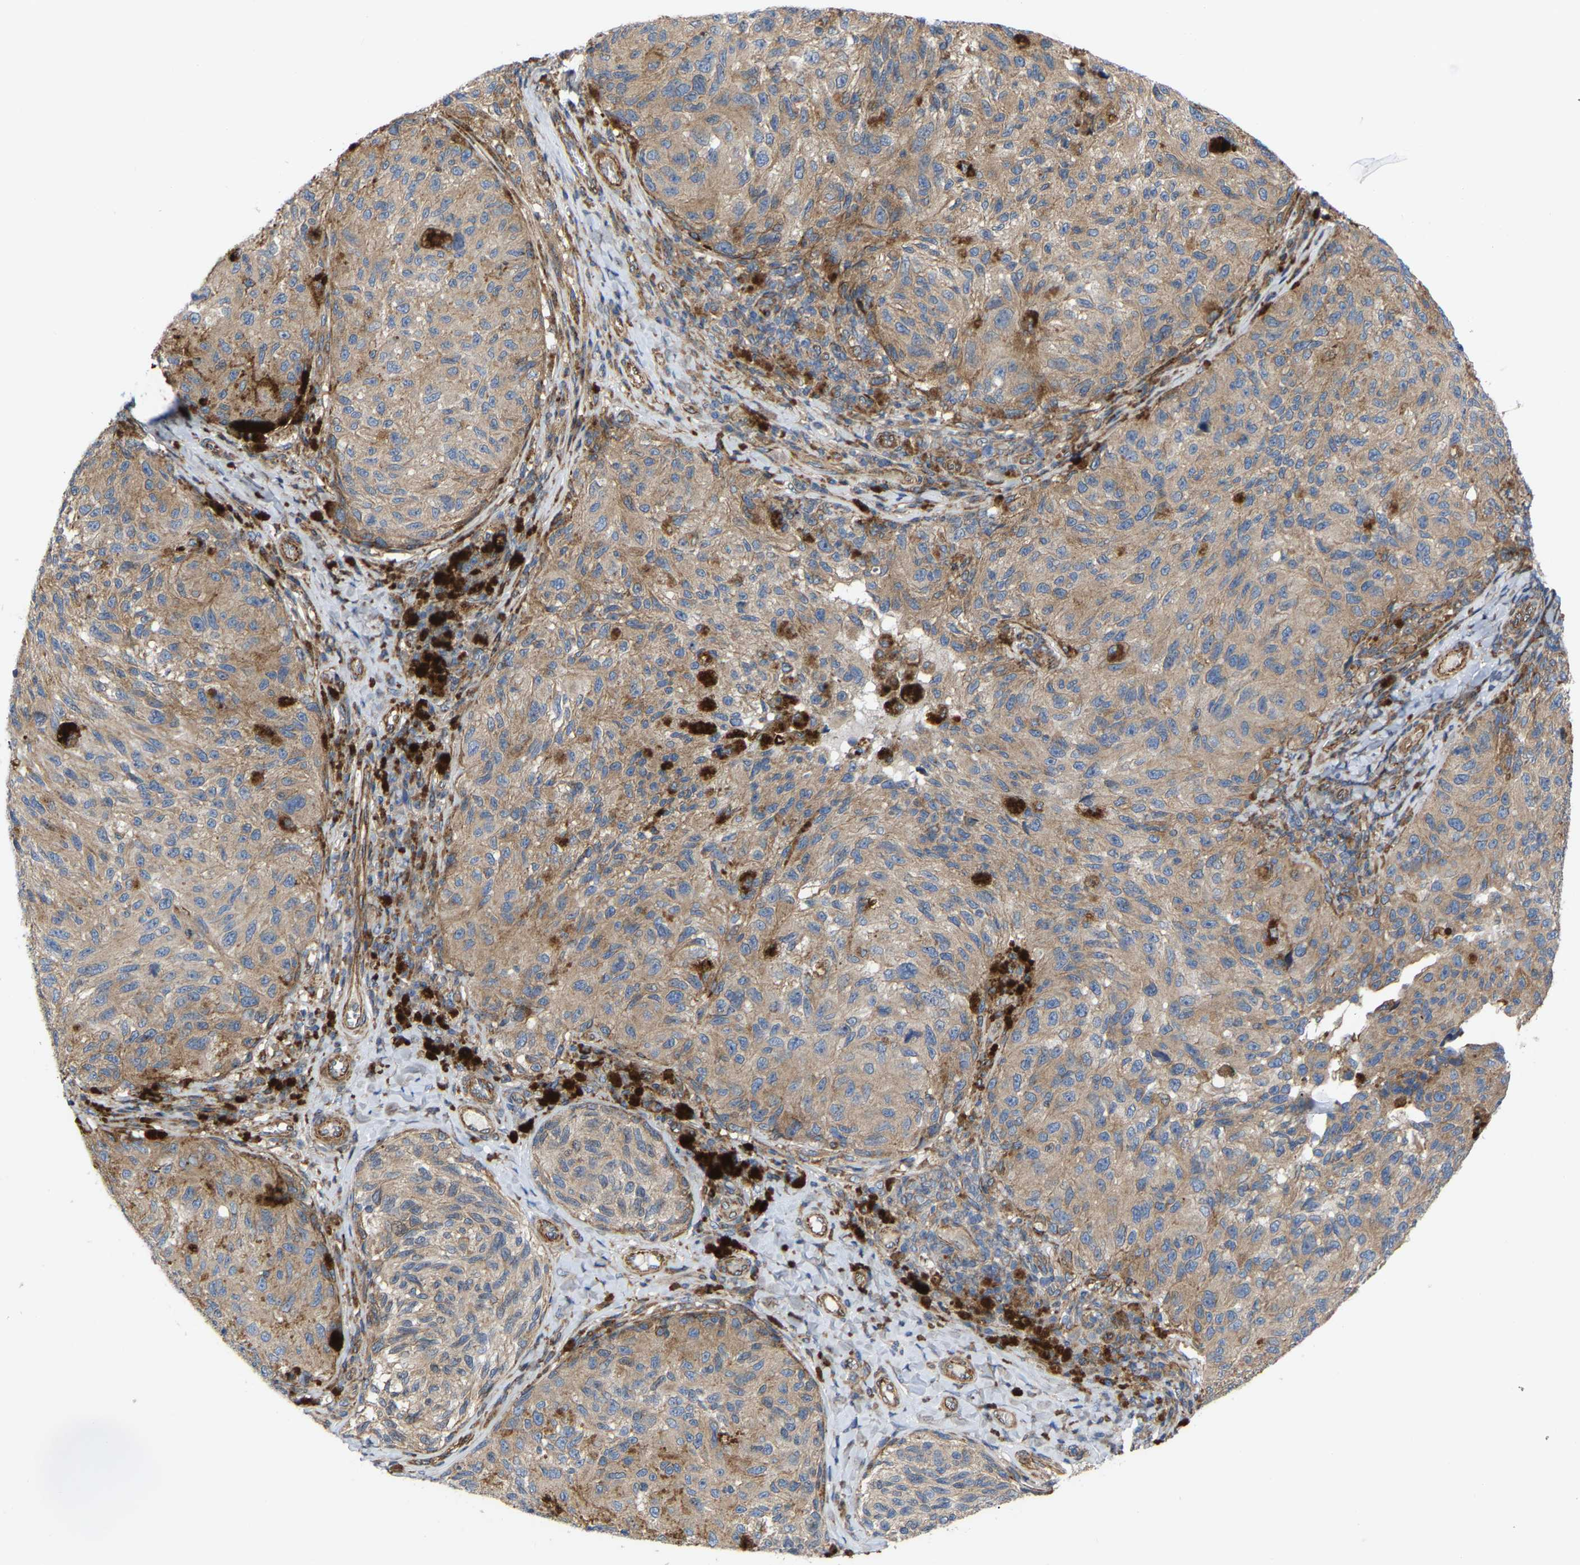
{"staining": {"intensity": "moderate", "quantity": ">75%", "location": "cytoplasmic/membranous"}, "tissue": "melanoma", "cell_type": "Tumor cells", "image_type": "cancer", "snomed": [{"axis": "morphology", "description": "Malignant melanoma, NOS"}, {"axis": "topography", "description": "Skin"}], "caption": "Human melanoma stained with a brown dye reveals moderate cytoplasmic/membranous positive expression in approximately >75% of tumor cells.", "gene": "TOR1B", "patient": {"sex": "female", "age": 73}}